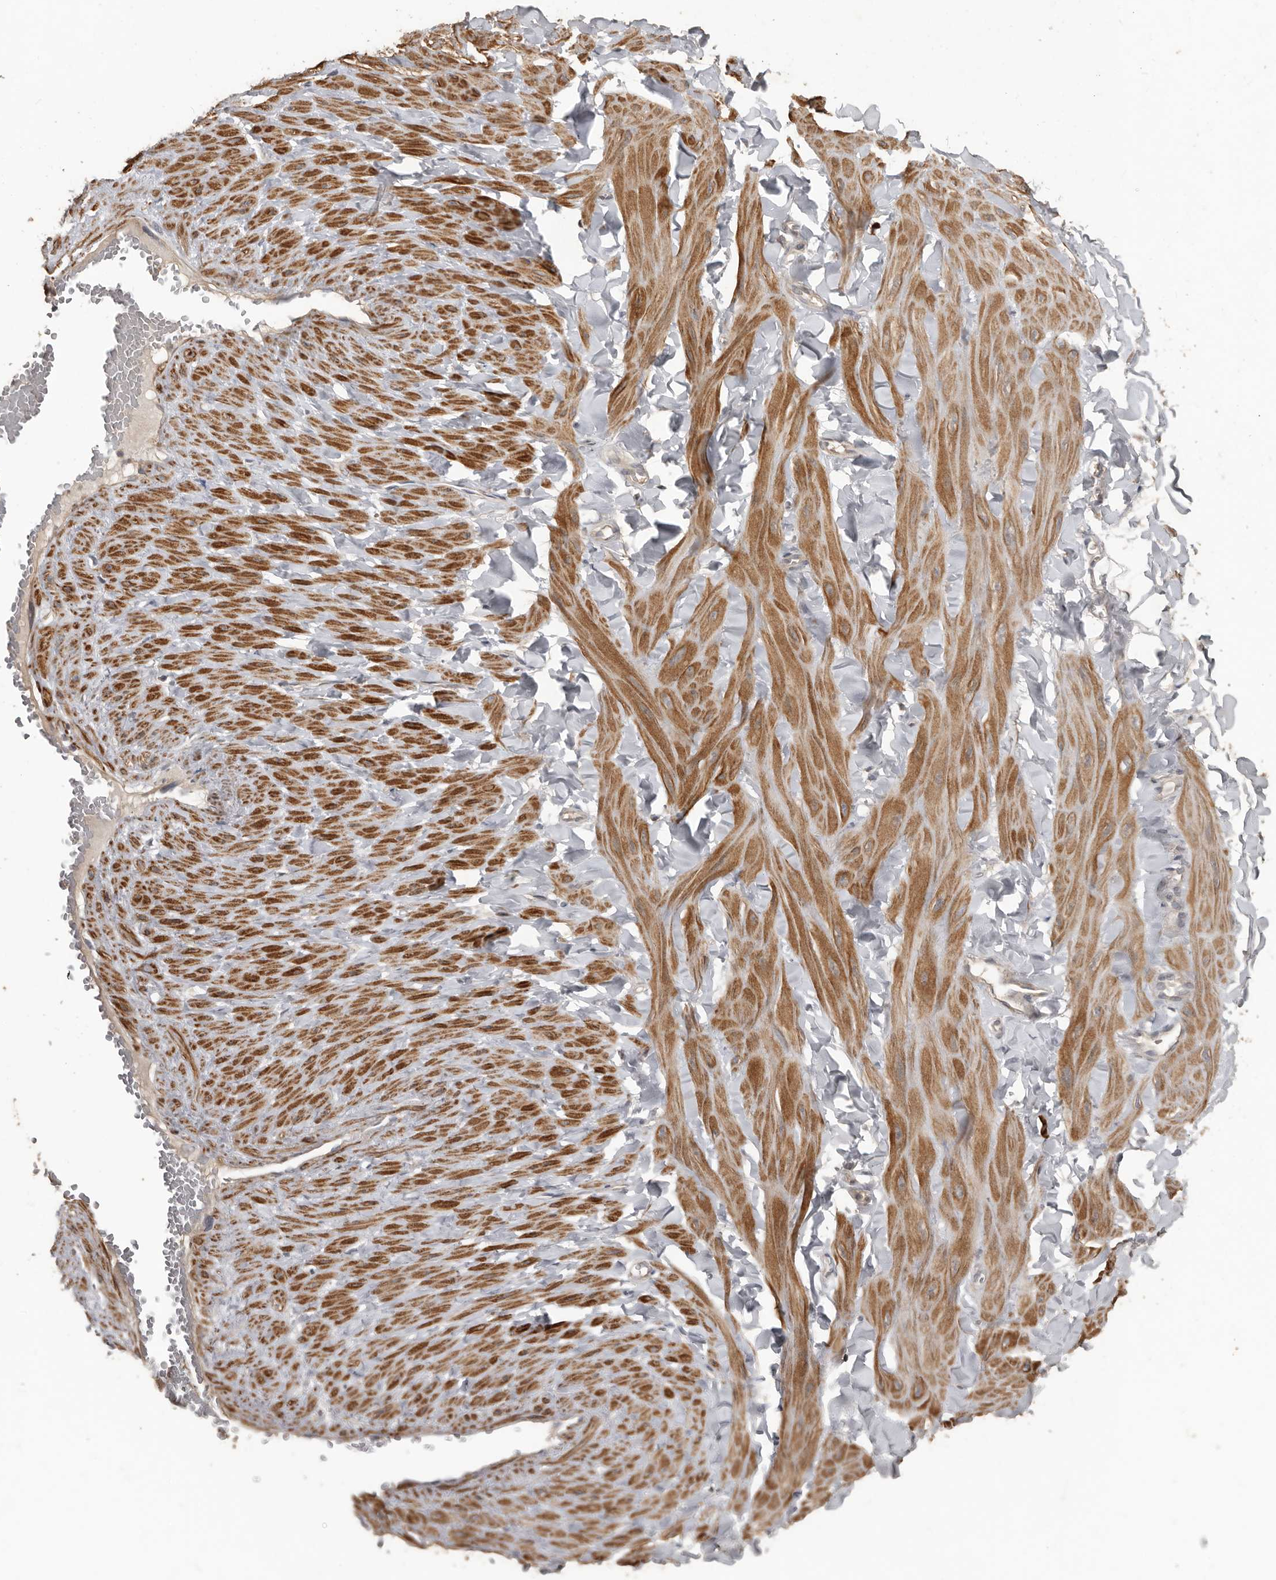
{"staining": {"intensity": "moderate", "quantity": "25%-75%", "location": "cytoplasmic/membranous"}, "tissue": "adipose tissue", "cell_type": "Adipocytes", "image_type": "normal", "snomed": [{"axis": "morphology", "description": "Normal tissue, NOS"}, {"axis": "topography", "description": "Adipose tissue"}, {"axis": "topography", "description": "Vascular tissue"}, {"axis": "topography", "description": "Peripheral nerve tissue"}], "caption": "This micrograph reveals immunohistochemistry (IHC) staining of benign human adipose tissue, with medium moderate cytoplasmic/membranous positivity in about 25%-75% of adipocytes.", "gene": "BAMBI", "patient": {"sex": "male", "age": 25}}